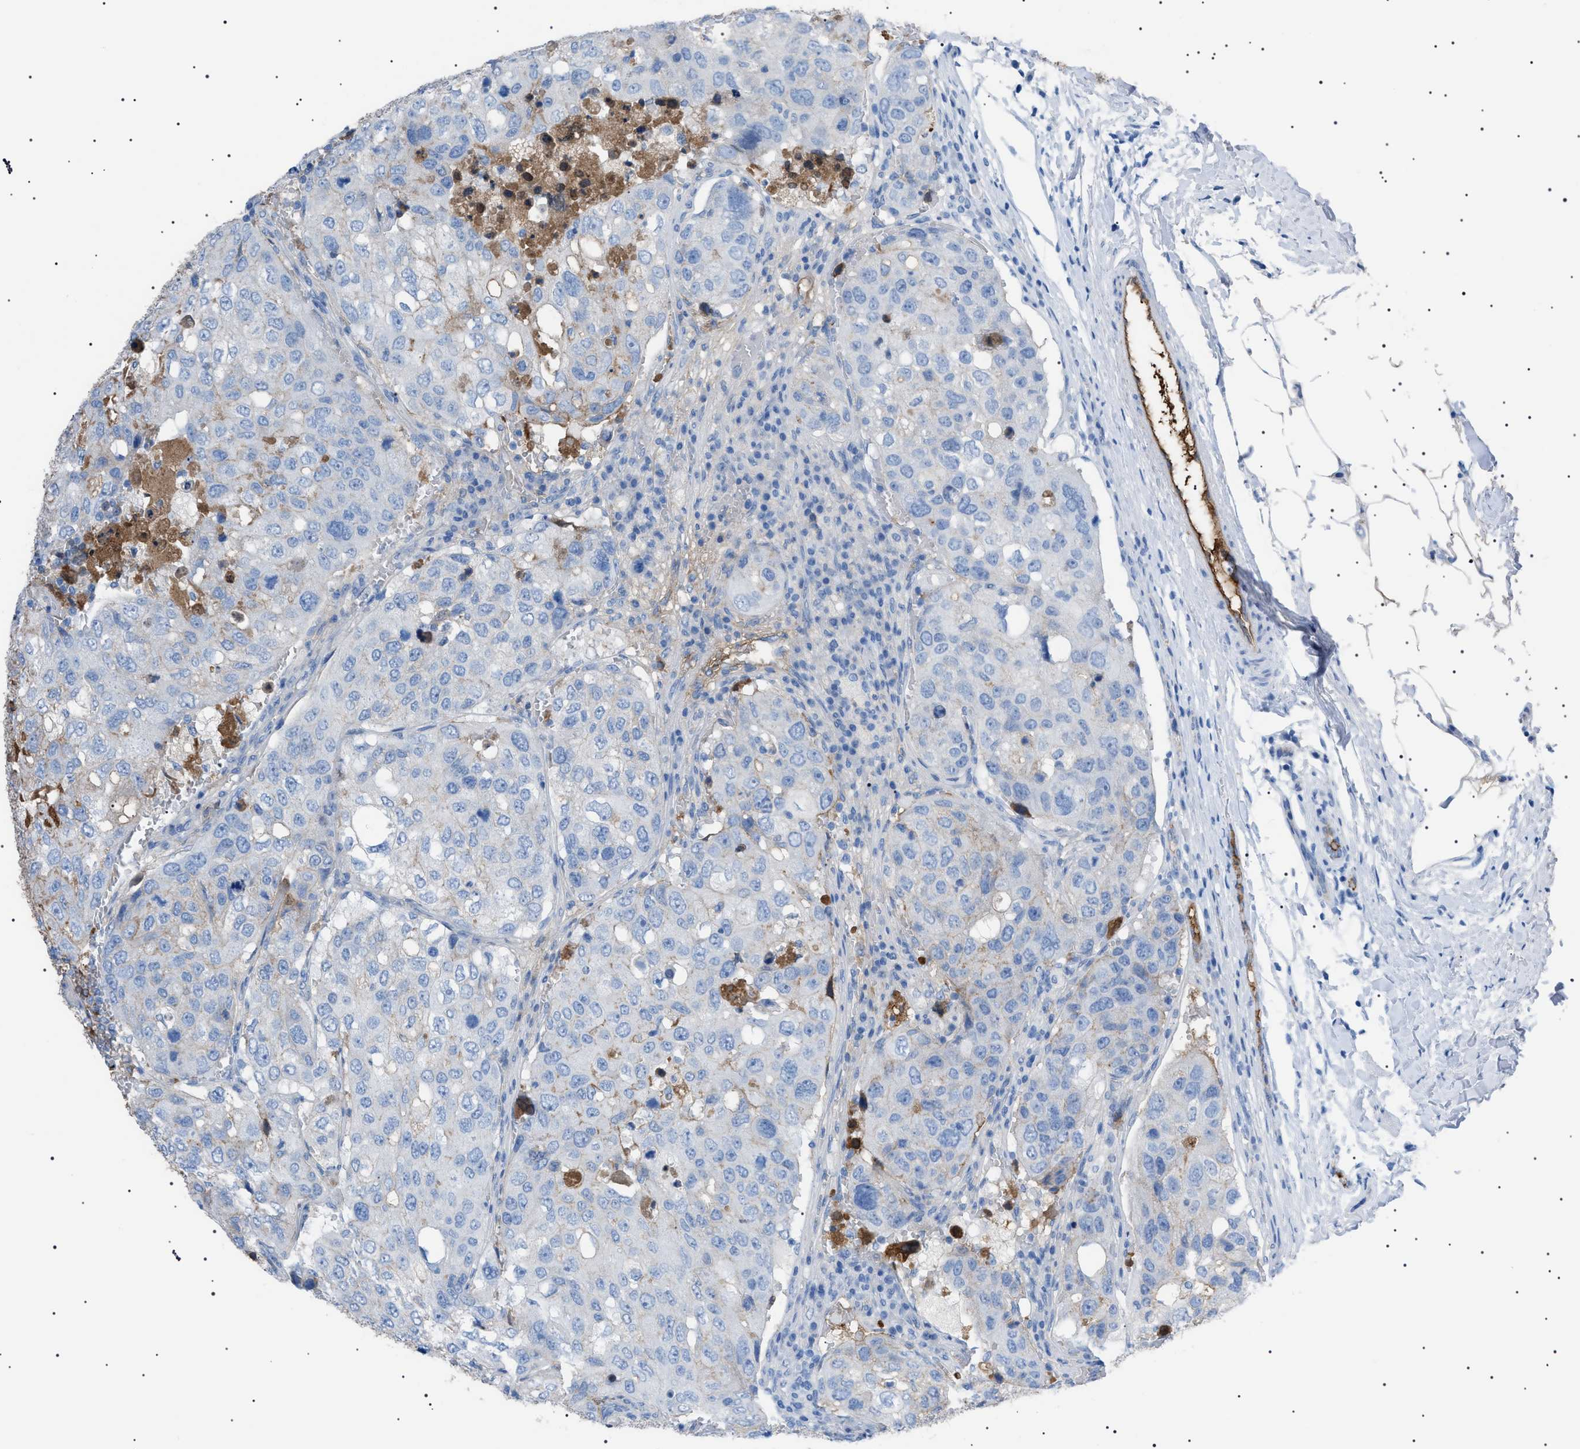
{"staining": {"intensity": "moderate", "quantity": "<25%", "location": "cytoplasmic/membranous"}, "tissue": "urothelial cancer", "cell_type": "Tumor cells", "image_type": "cancer", "snomed": [{"axis": "morphology", "description": "Urothelial carcinoma, High grade"}, {"axis": "topography", "description": "Lymph node"}, {"axis": "topography", "description": "Urinary bladder"}], "caption": "Immunohistochemistry micrograph of urothelial carcinoma (high-grade) stained for a protein (brown), which demonstrates low levels of moderate cytoplasmic/membranous staining in approximately <25% of tumor cells.", "gene": "LPA", "patient": {"sex": "male", "age": 51}}